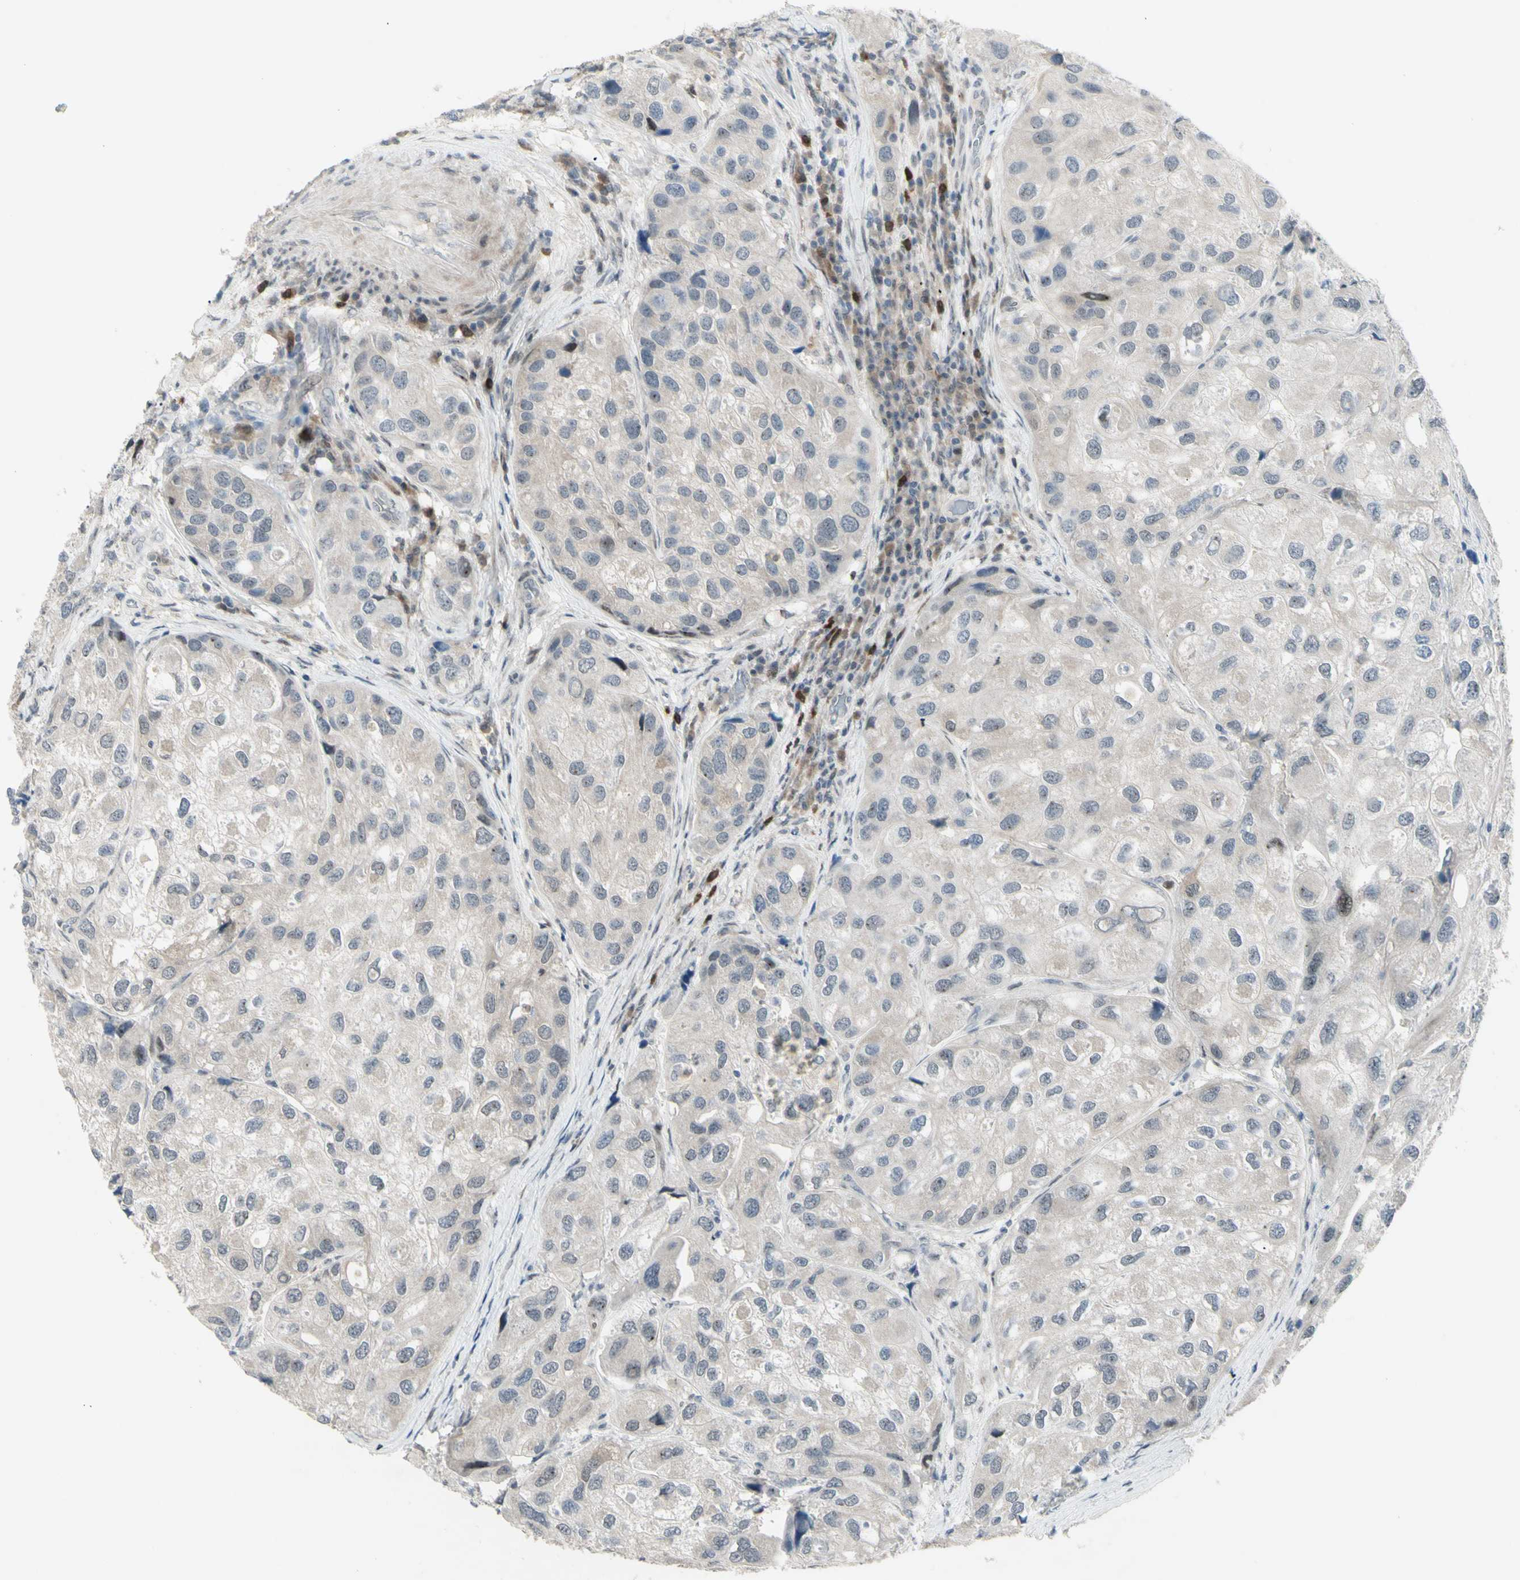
{"staining": {"intensity": "negative", "quantity": "none", "location": "none"}, "tissue": "urothelial cancer", "cell_type": "Tumor cells", "image_type": "cancer", "snomed": [{"axis": "morphology", "description": "Urothelial carcinoma, High grade"}, {"axis": "topography", "description": "Urinary bladder"}], "caption": "The photomicrograph displays no significant staining in tumor cells of urothelial cancer.", "gene": "ETNK1", "patient": {"sex": "female", "age": 64}}